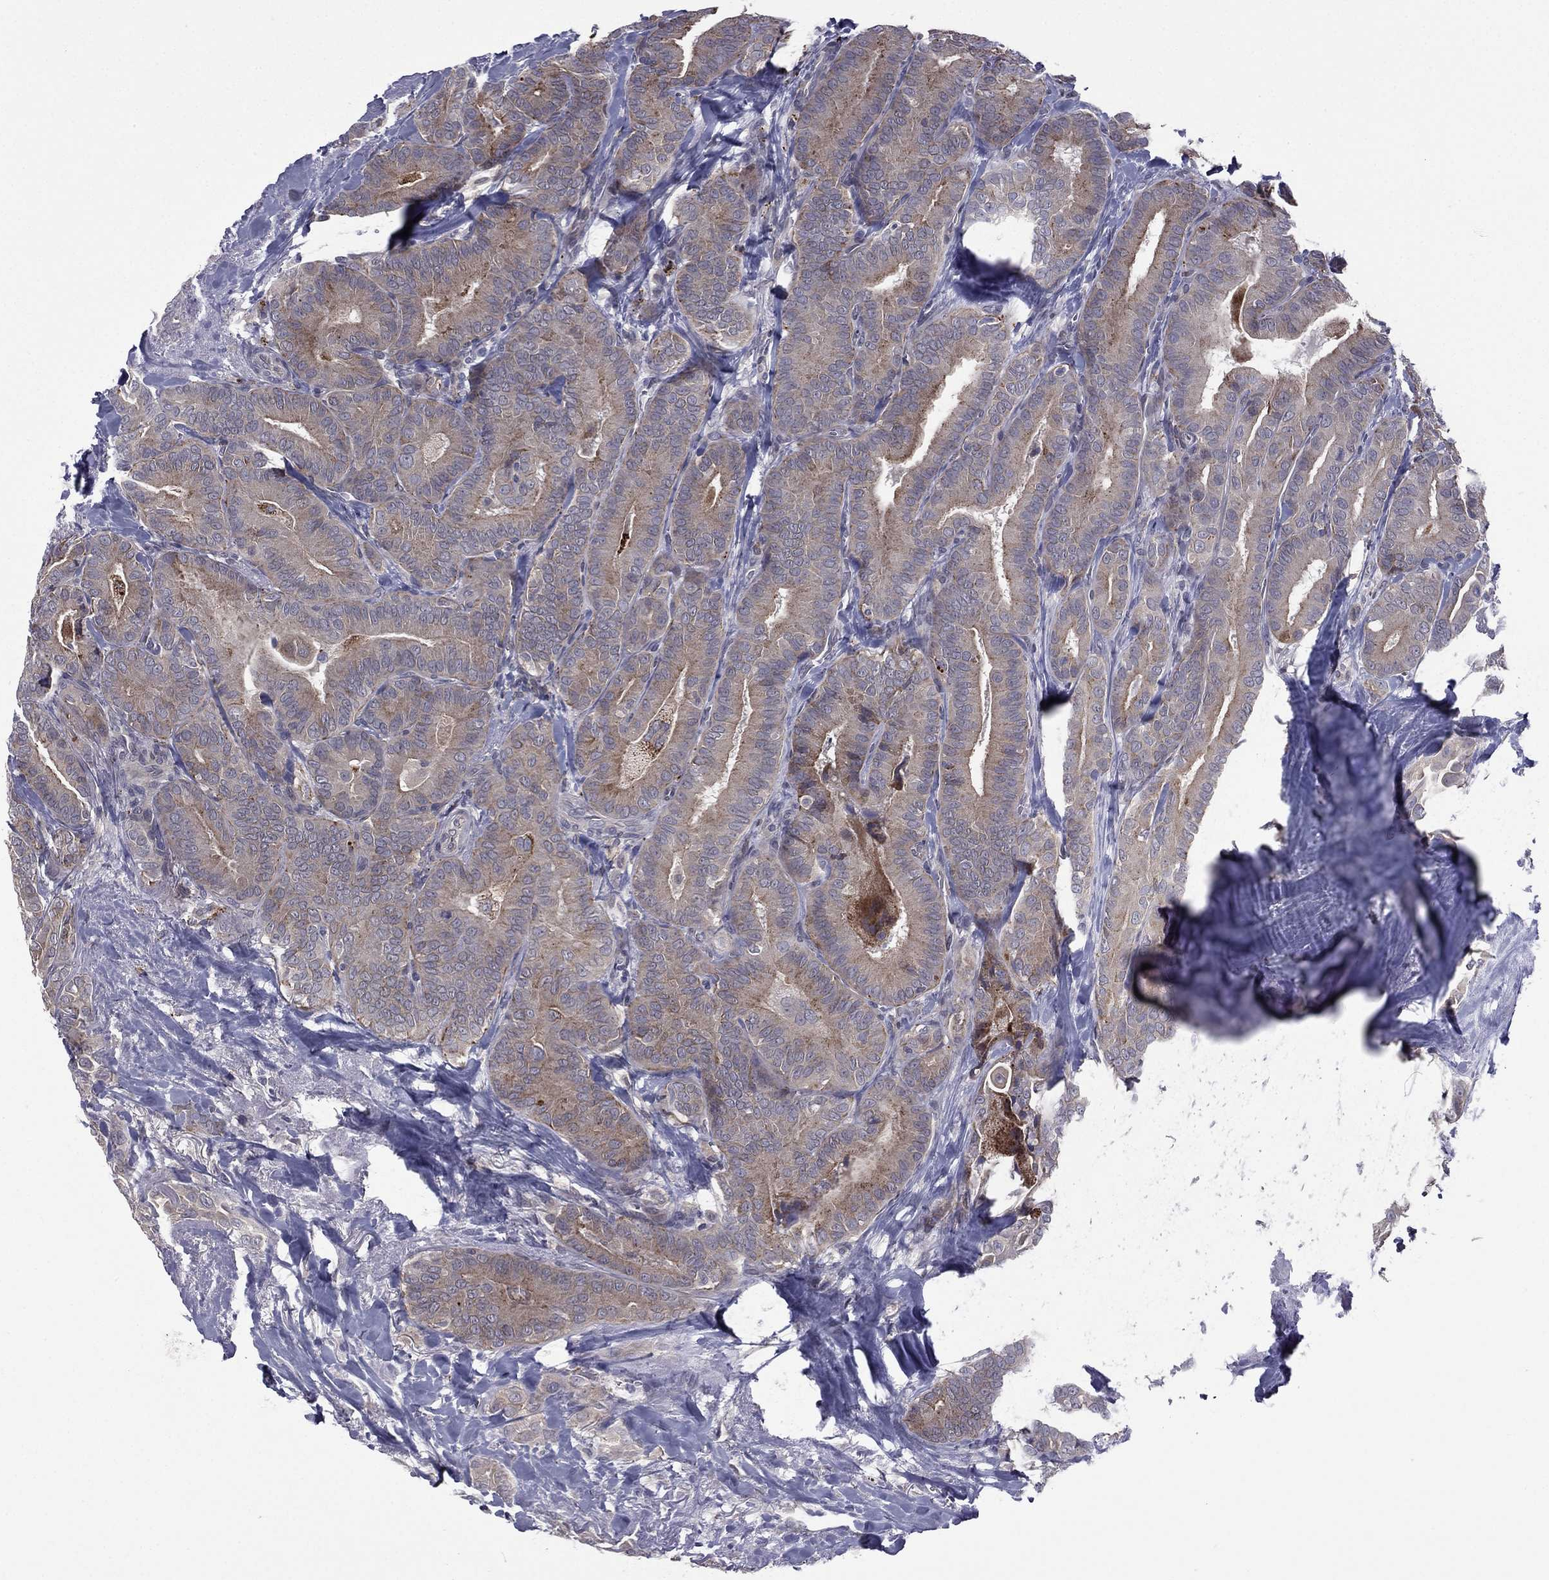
{"staining": {"intensity": "weak", "quantity": "<25%", "location": "cytoplasmic/membranous"}, "tissue": "thyroid cancer", "cell_type": "Tumor cells", "image_type": "cancer", "snomed": [{"axis": "morphology", "description": "Papillary adenocarcinoma, NOS"}, {"axis": "topography", "description": "Thyroid gland"}], "caption": "A photomicrograph of human thyroid cancer is negative for staining in tumor cells.", "gene": "ACTRT2", "patient": {"sex": "male", "age": 61}}